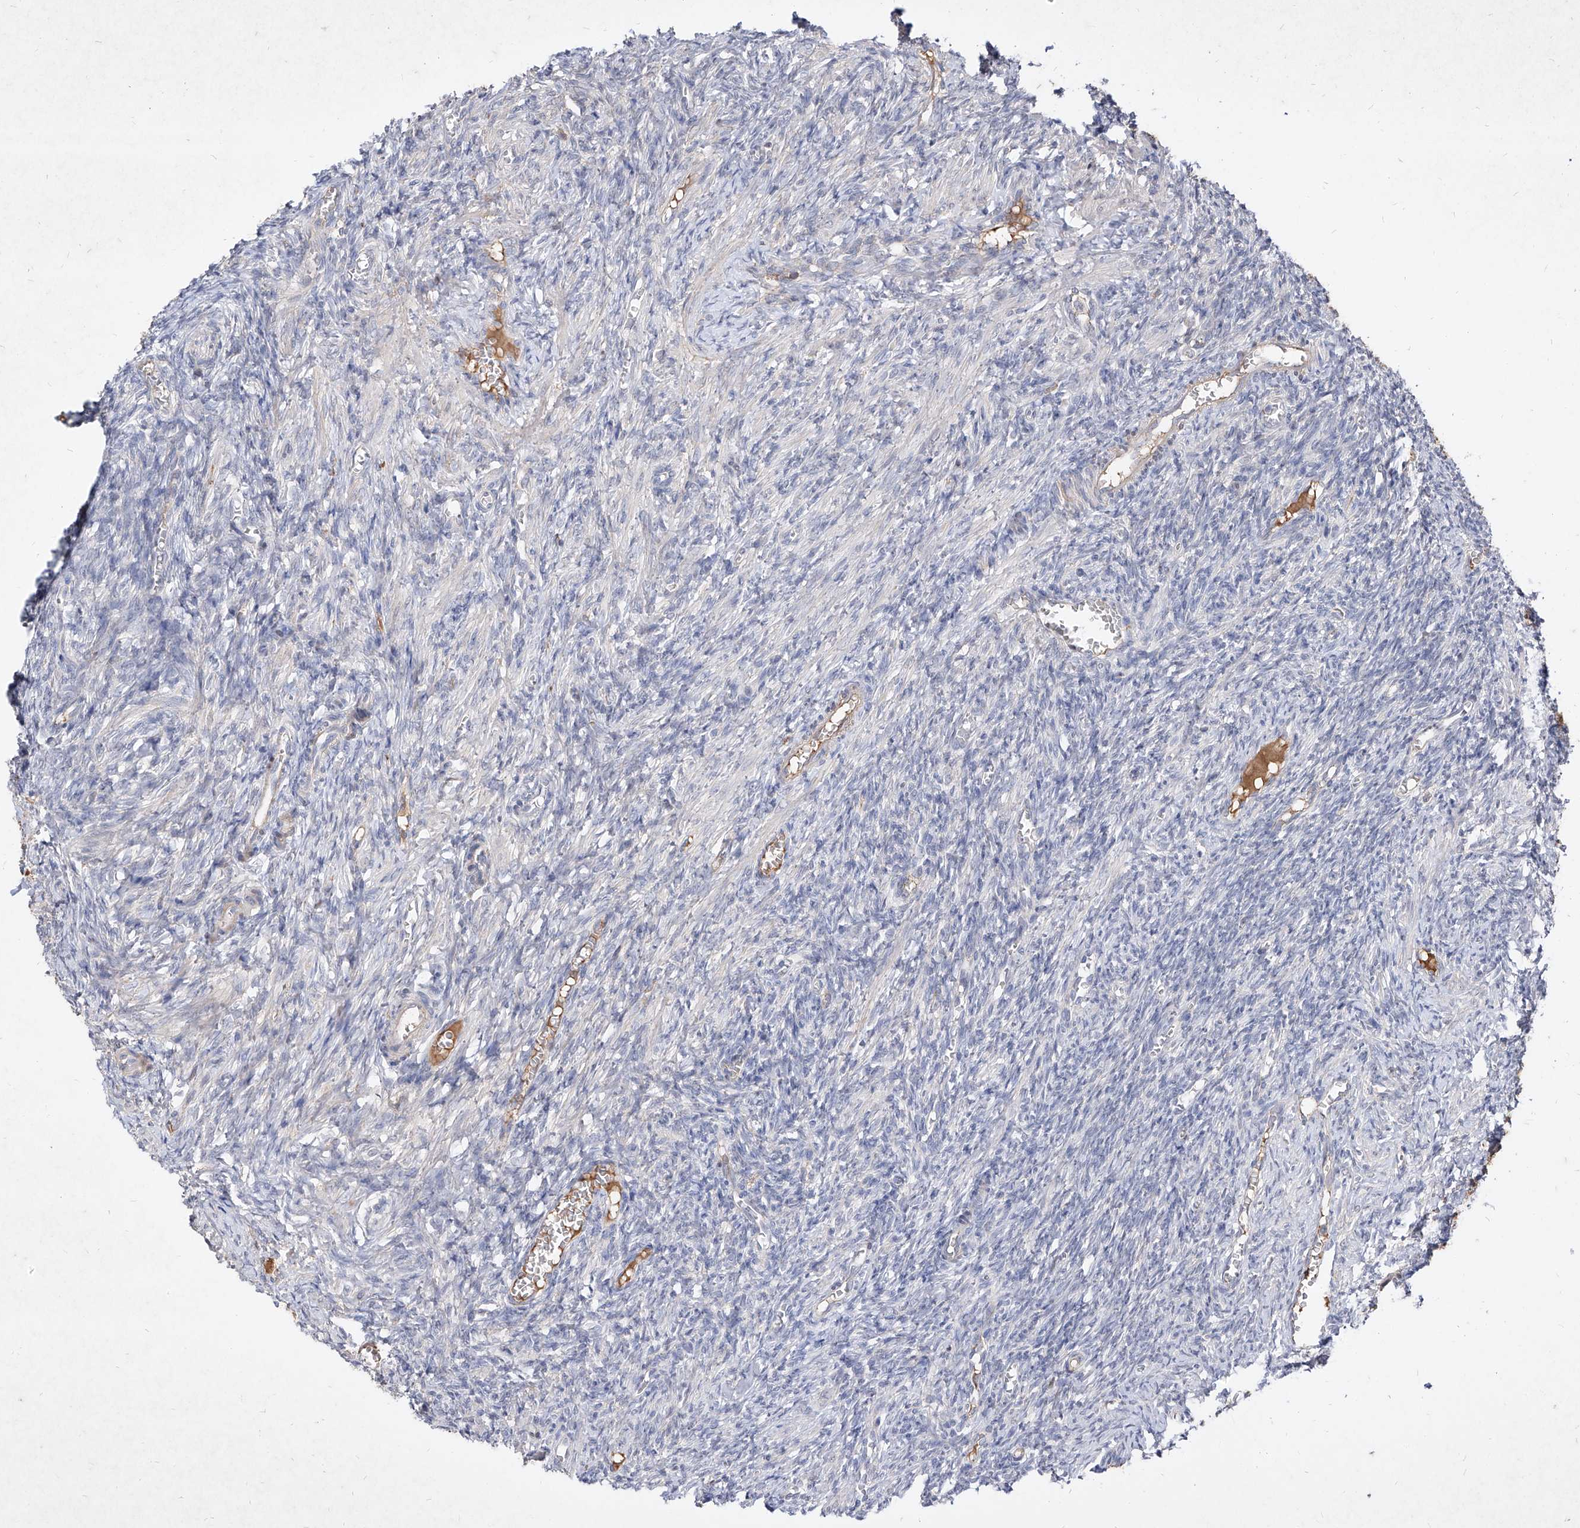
{"staining": {"intensity": "negative", "quantity": "none", "location": "none"}, "tissue": "ovary", "cell_type": "Ovarian stroma cells", "image_type": "normal", "snomed": [{"axis": "morphology", "description": "Normal tissue, NOS"}, {"axis": "topography", "description": "Ovary"}], "caption": "A high-resolution micrograph shows IHC staining of normal ovary, which displays no significant positivity in ovarian stroma cells.", "gene": "C4A", "patient": {"sex": "female", "age": 27}}